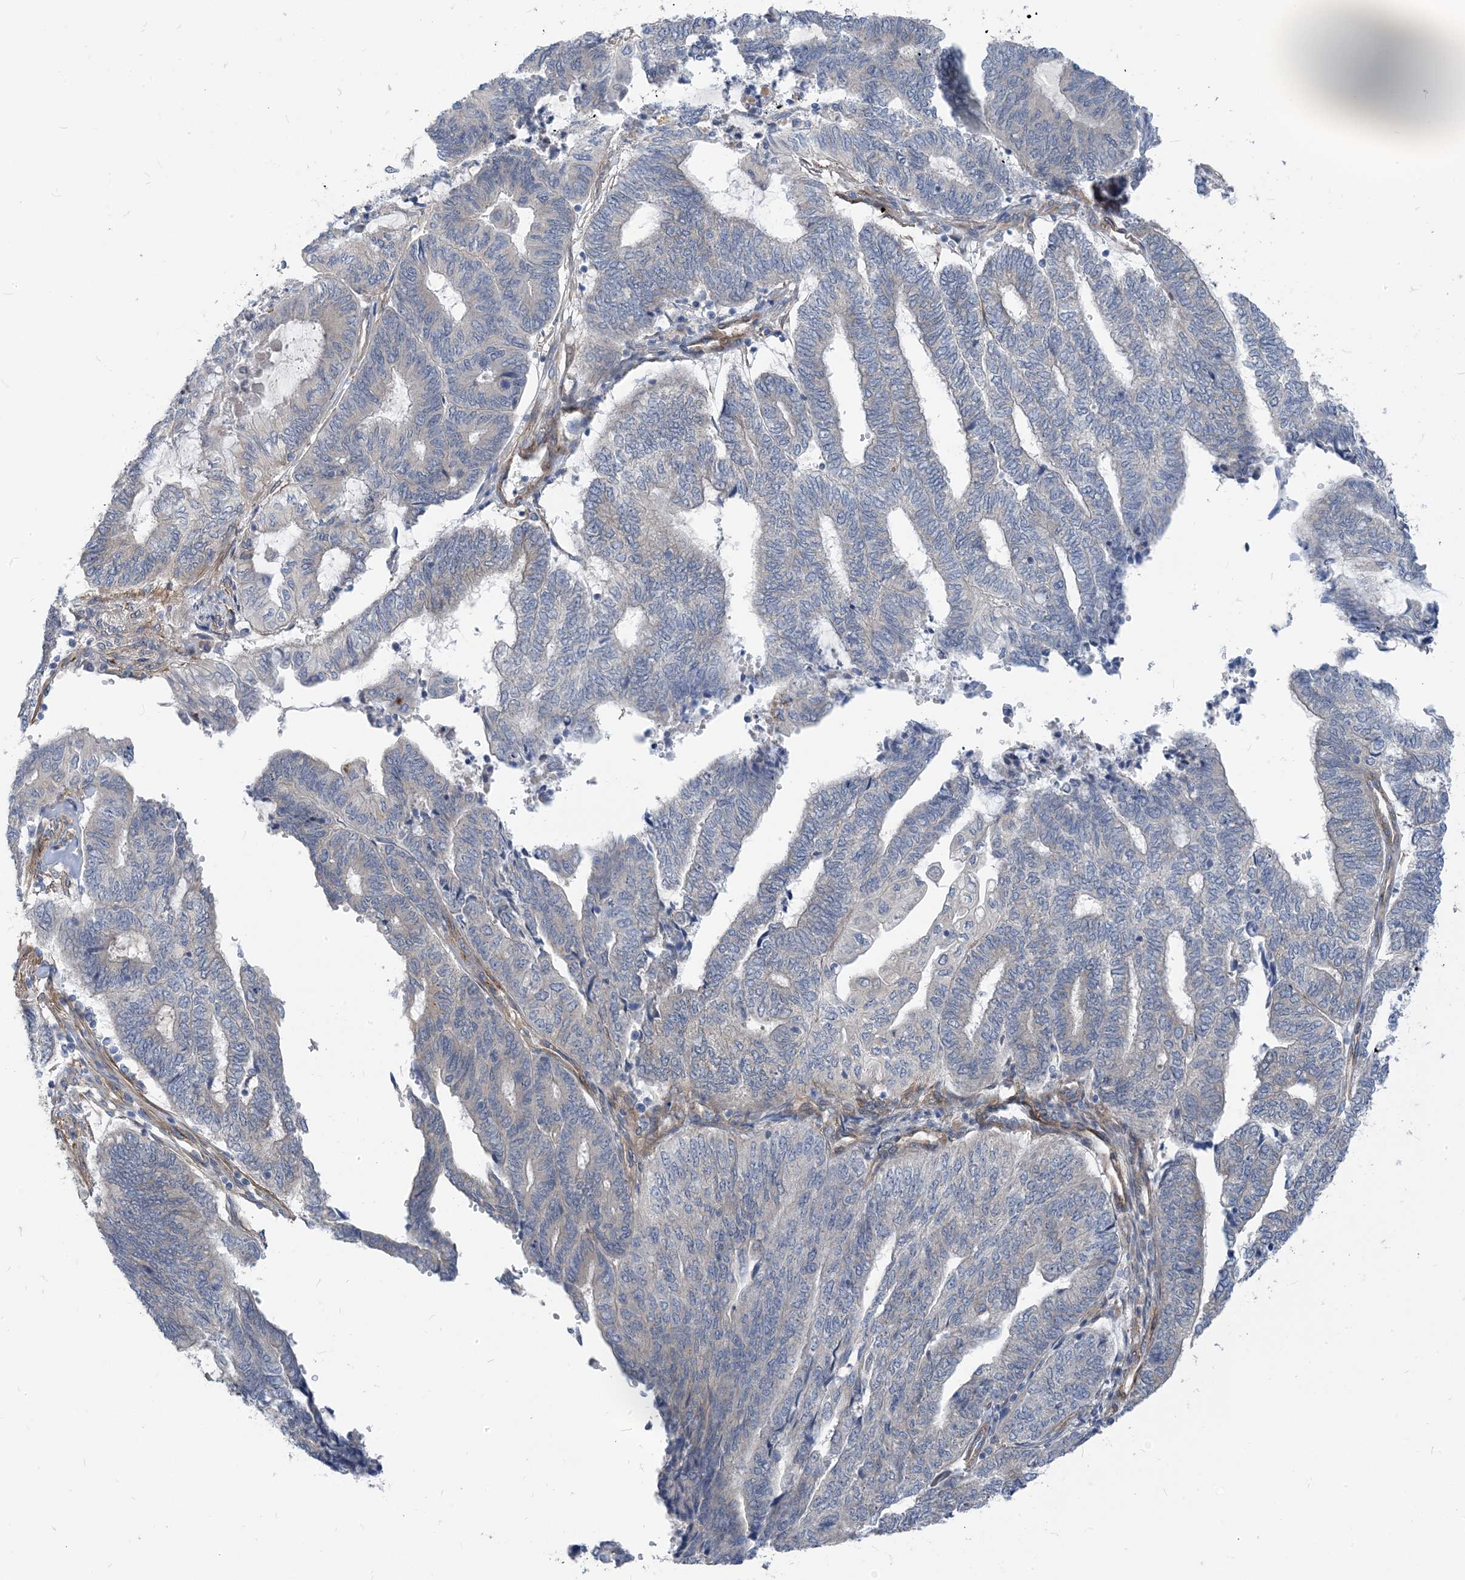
{"staining": {"intensity": "negative", "quantity": "none", "location": "none"}, "tissue": "endometrial cancer", "cell_type": "Tumor cells", "image_type": "cancer", "snomed": [{"axis": "morphology", "description": "Adenocarcinoma, NOS"}, {"axis": "topography", "description": "Uterus"}, {"axis": "topography", "description": "Endometrium"}], "caption": "This is an immunohistochemistry (IHC) micrograph of endometrial adenocarcinoma. There is no positivity in tumor cells.", "gene": "PLEKHA3", "patient": {"sex": "female", "age": 70}}